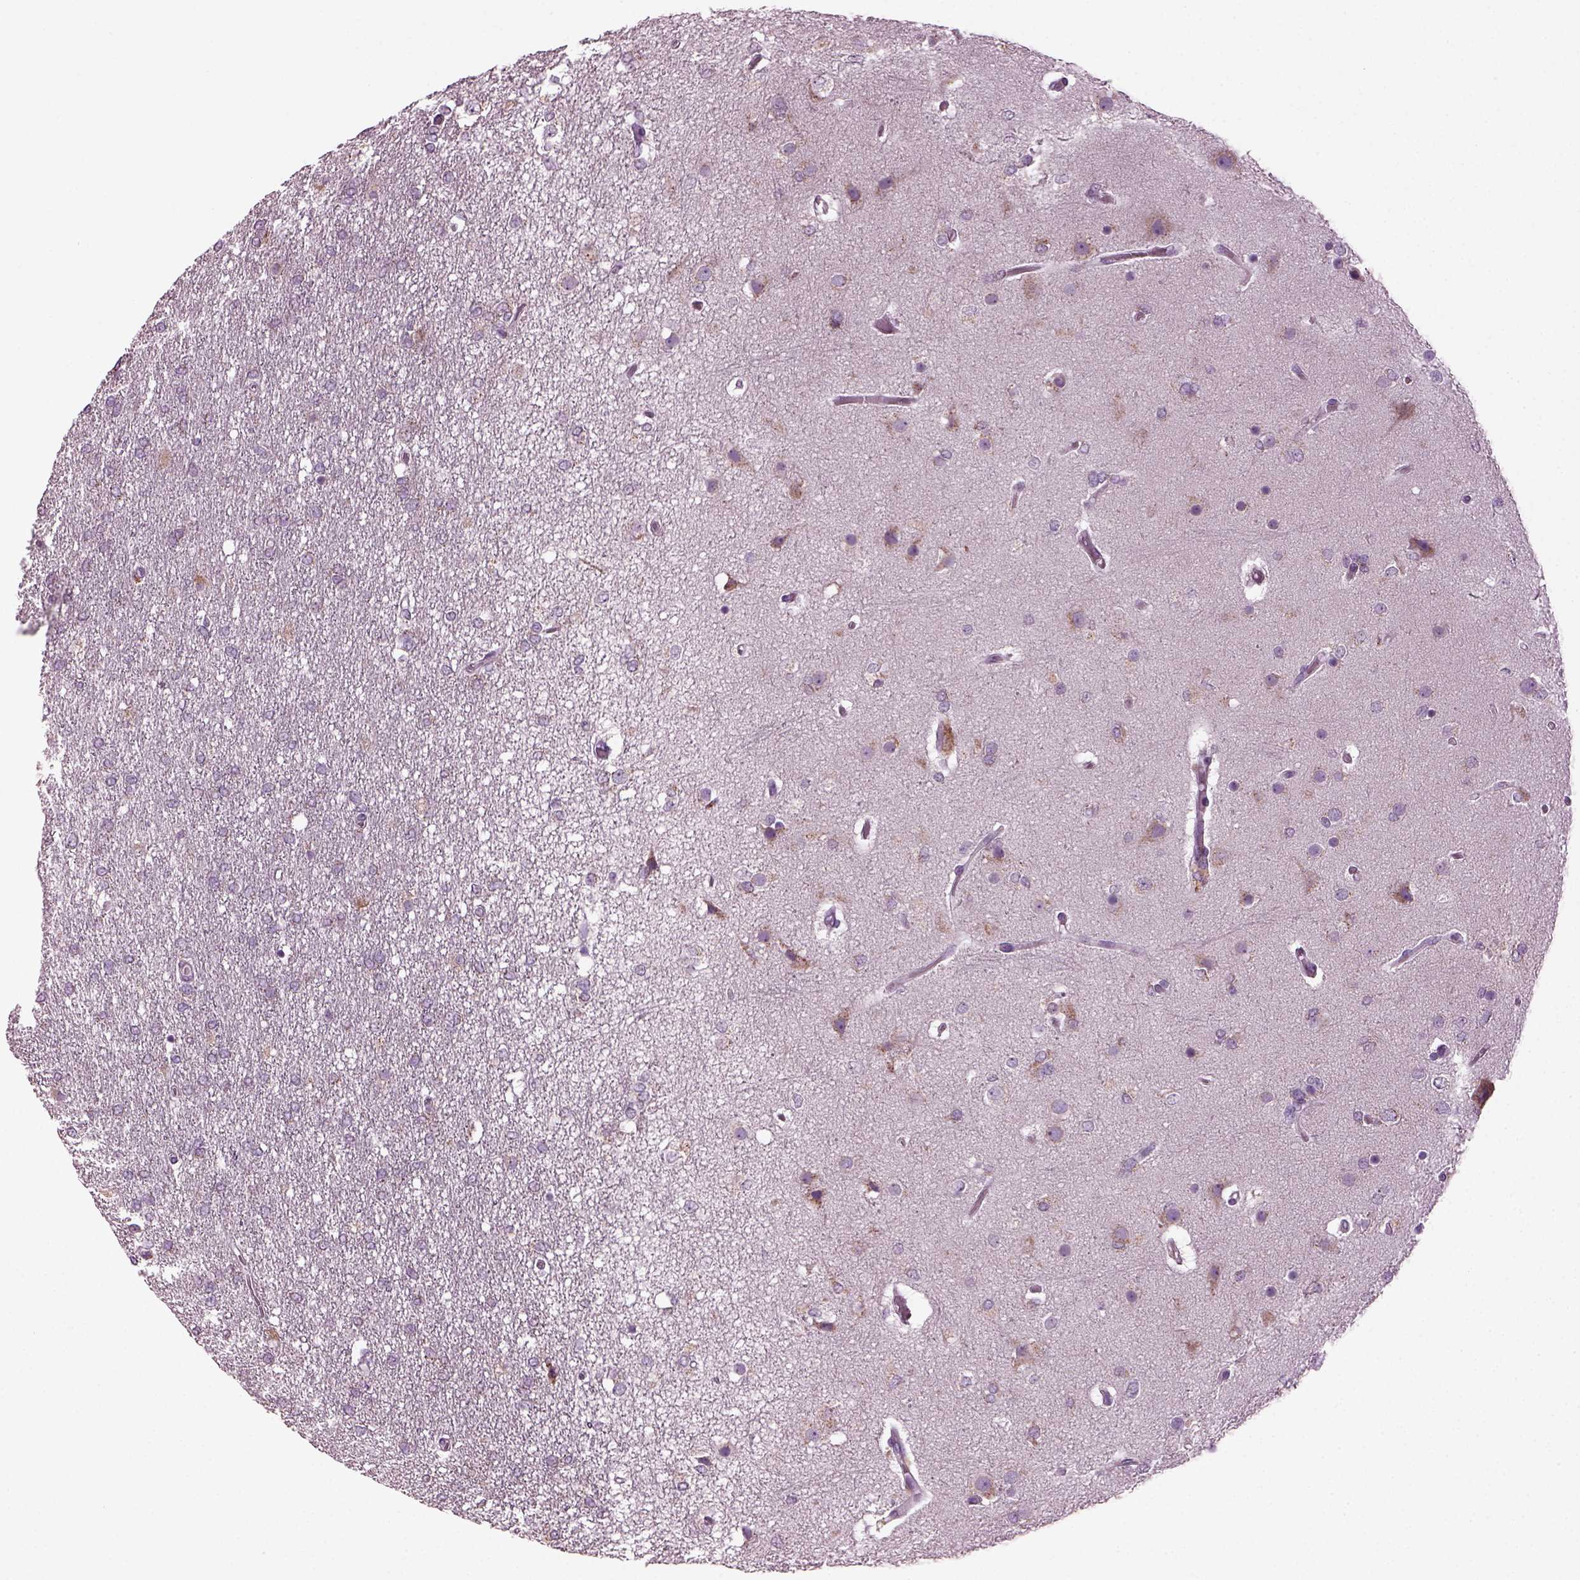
{"staining": {"intensity": "negative", "quantity": "none", "location": "none"}, "tissue": "glioma", "cell_type": "Tumor cells", "image_type": "cancer", "snomed": [{"axis": "morphology", "description": "Glioma, malignant, High grade"}, {"axis": "topography", "description": "Brain"}], "caption": "High magnification brightfield microscopy of glioma stained with DAB (brown) and counterstained with hematoxylin (blue): tumor cells show no significant positivity. The staining was performed using DAB to visualize the protein expression in brown, while the nuclei were stained in blue with hematoxylin (Magnification: 20x).", "gene": "TMEM231", "patient": {"sex": "female", "age": 61}}